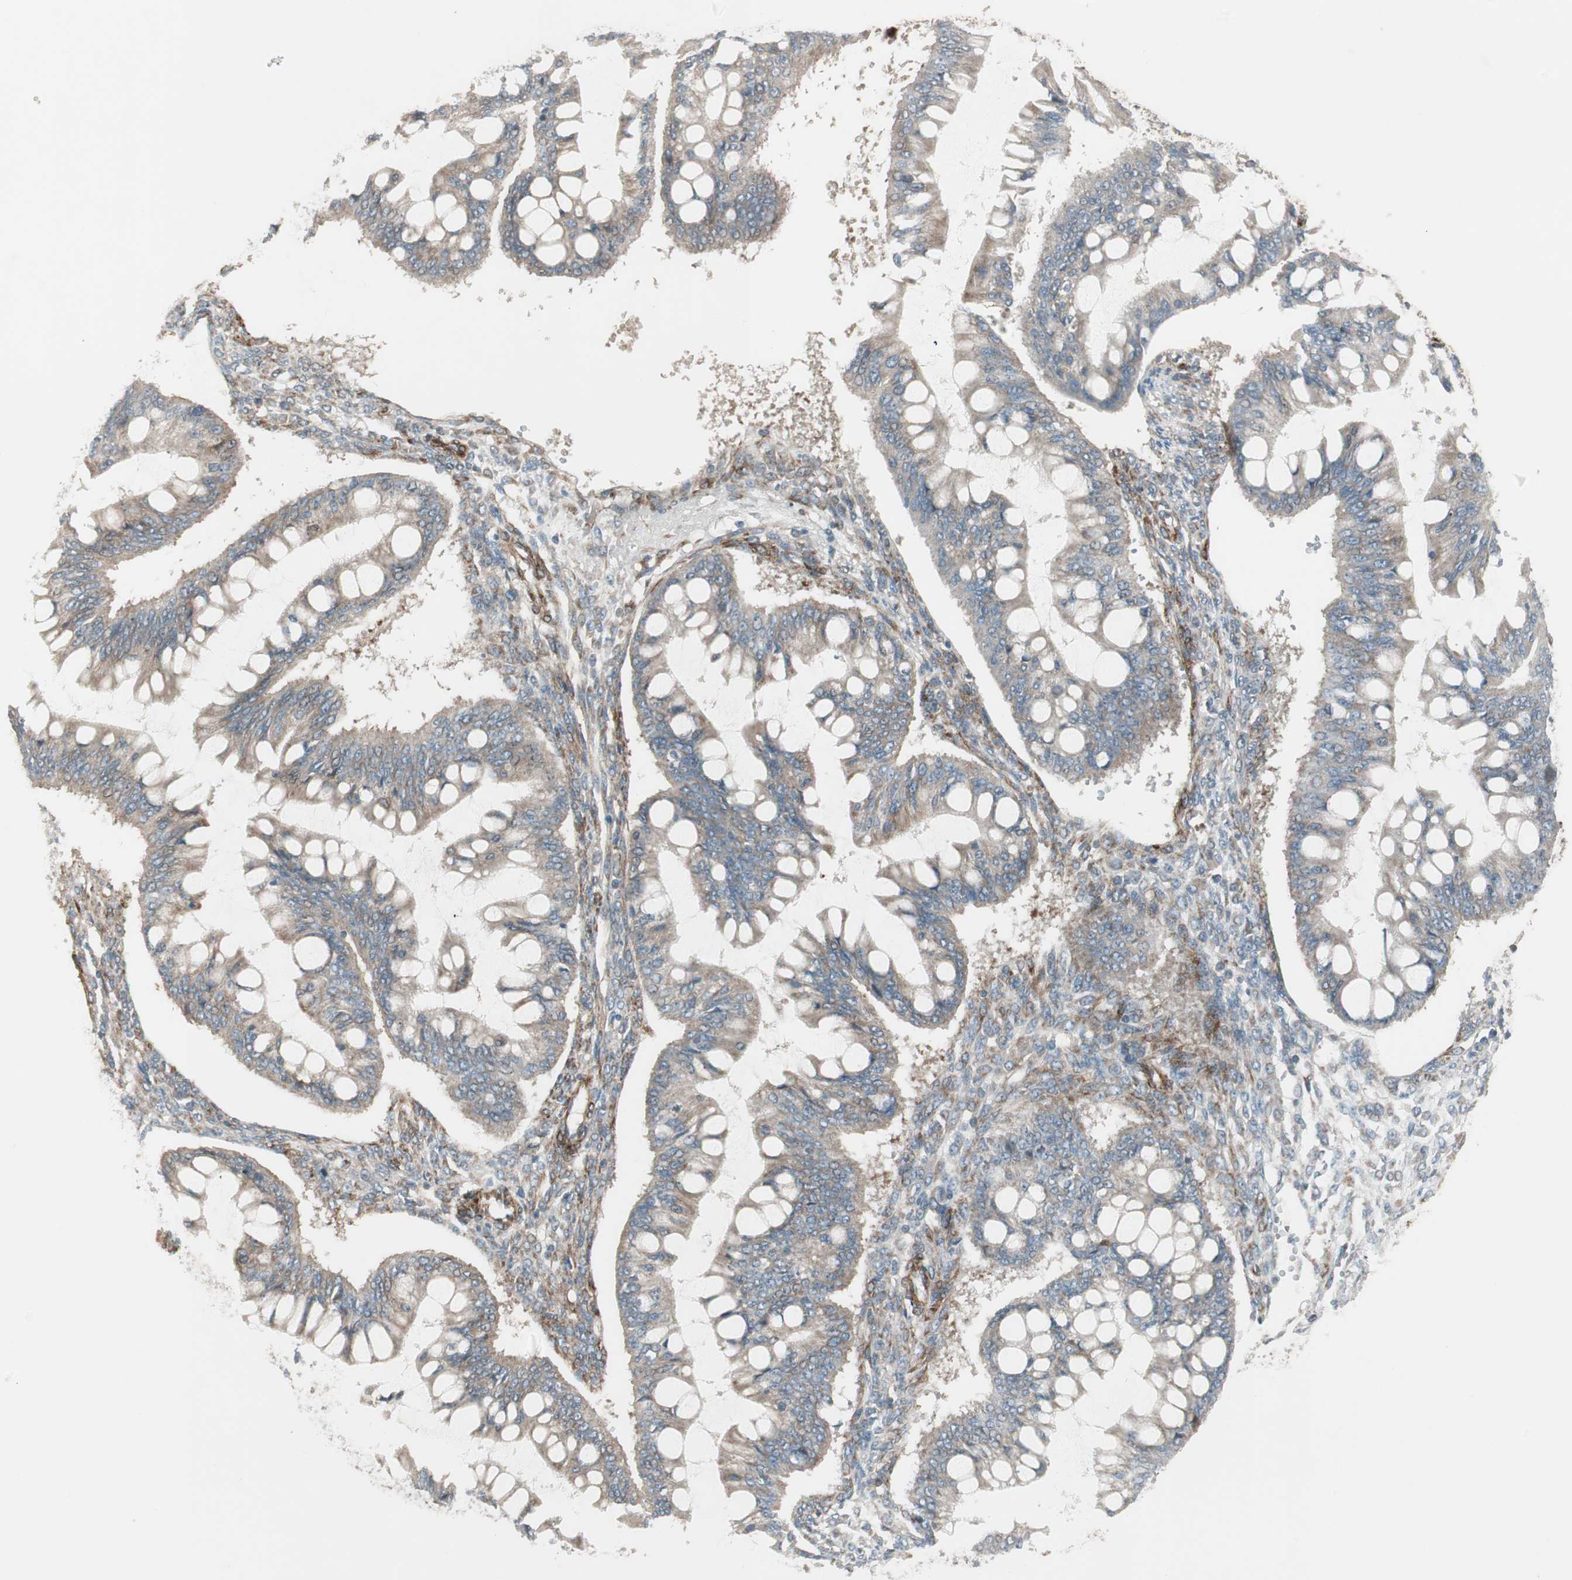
{"staining": {"intensity": "weak", "quantity": ">75%", "location": "cytoplasmic/membranous"}, "tissue": "ovarian cancer", "cell_type": "Tumor cells", "image_type": "cancer", "snomed": [{"axis": "morphology", "description": "Cystadenocarcinoma, mucinous, NOS"}, {"axis": "topography", "description": "Ovary"}], "caption": "Immunohistochemistry image of neoplastic tissue: mucinous cystadenocarcinoma (ovarian) stained using immunohistochemistry exhibits low levels of weak protein expression localized specifically in the cytoplasmic/membranous of tumor cells, appearing as a cytoplasmic/membranous brown color.", "gene": "PPP2R5E", "patient": {"sex": "female", "age": 73}}